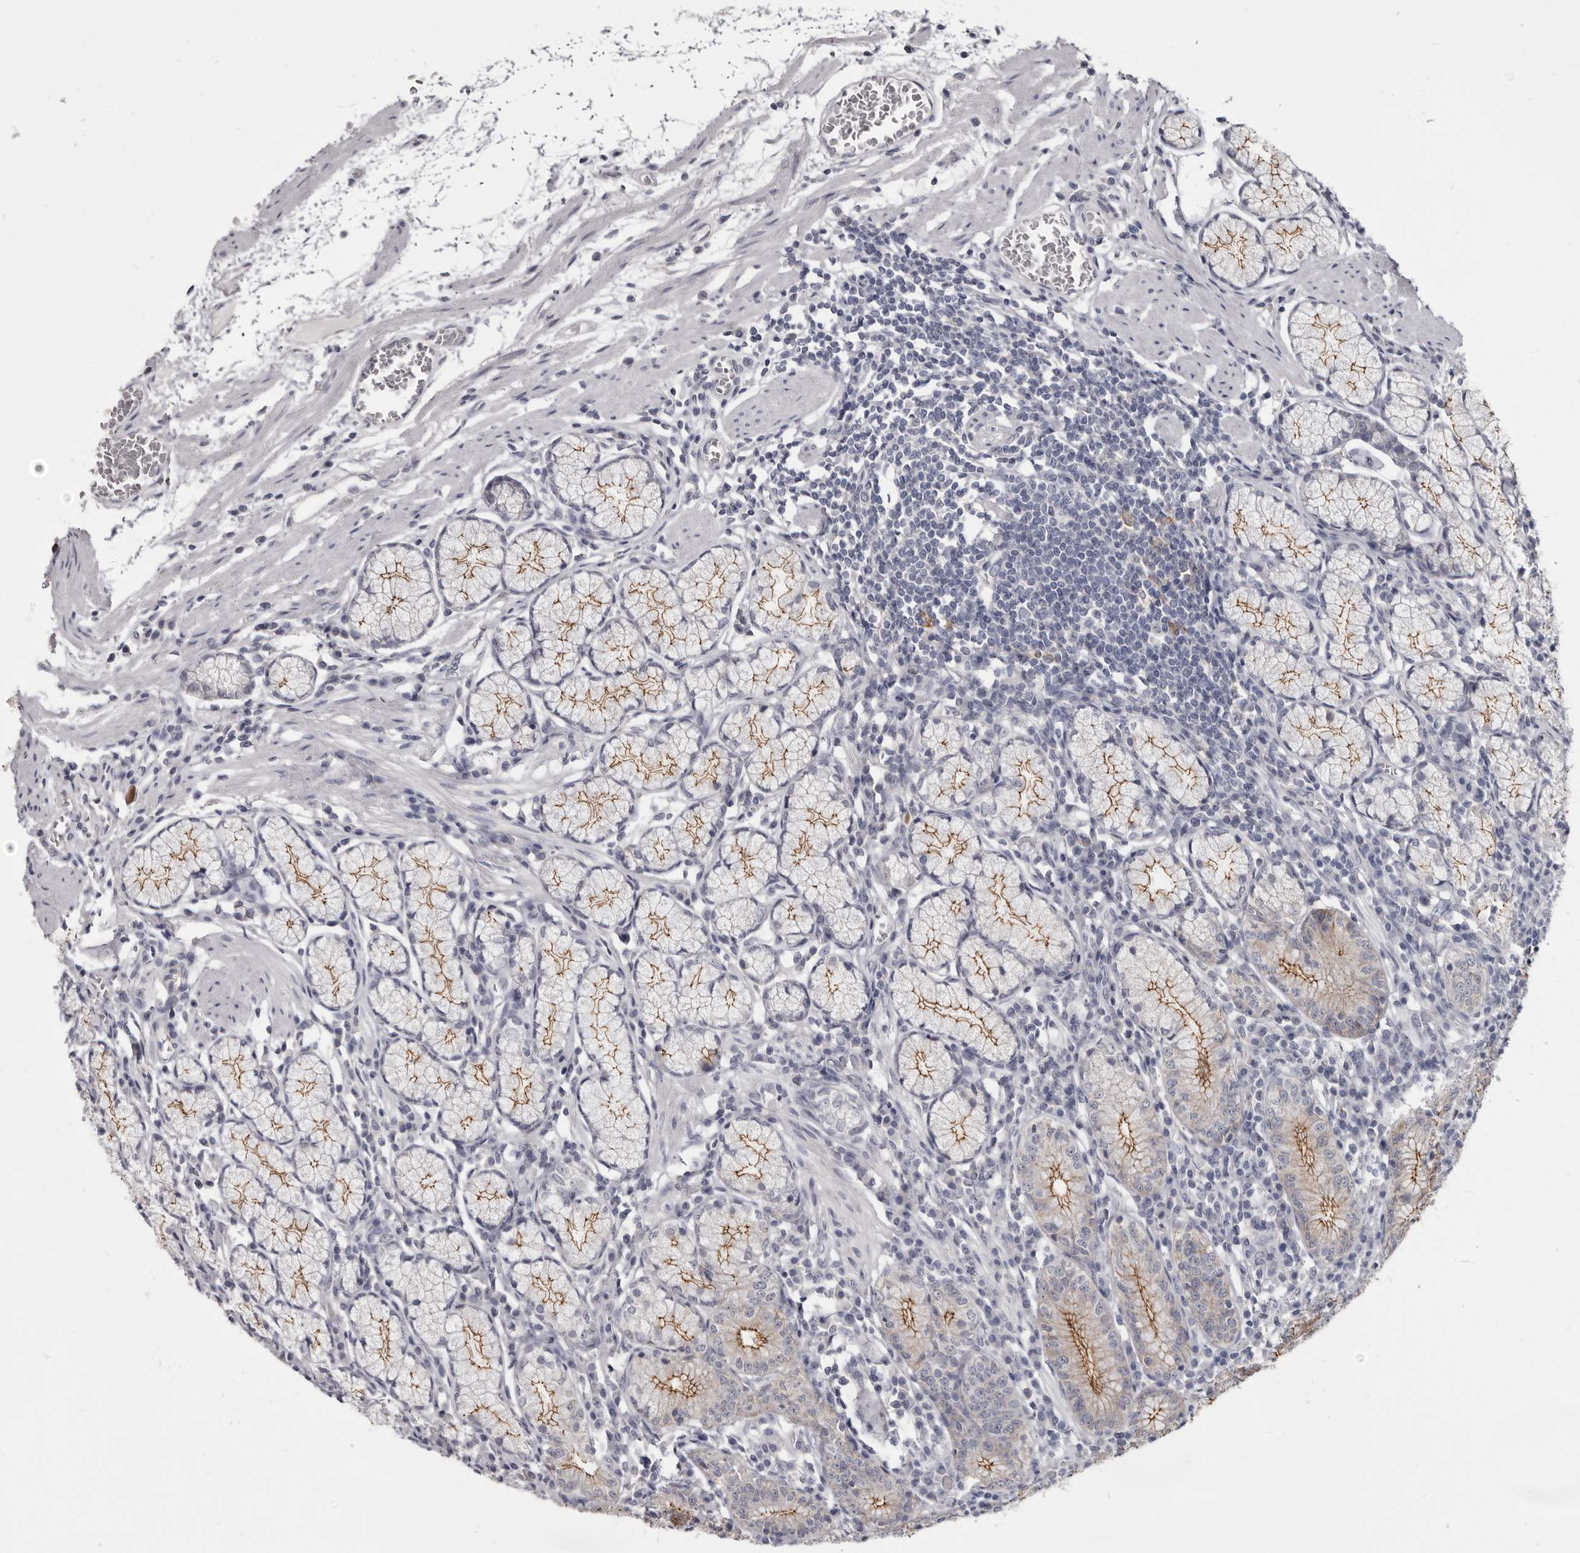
{"staining": {"intensity": "strong", "quantity": ">75%", "location": "cytoplasmic/membranous"}, "tissue": "stomach", "cell_type": "Glandular cells", "image_type": "normal", "snomed": [{"axis": "morphology", "description": "Normal tissue, NOS"}, {"axis": "topography", "description": "Stomach"}], "caption": "This photomicrograph demonstrates IHC staining of unremarkable human stomach, with high strong cytoplasmic/membranous staining in approximately >75% of glandular cells.", "gene": "CGN", "patient": {"sex": "male", "age": 55}}